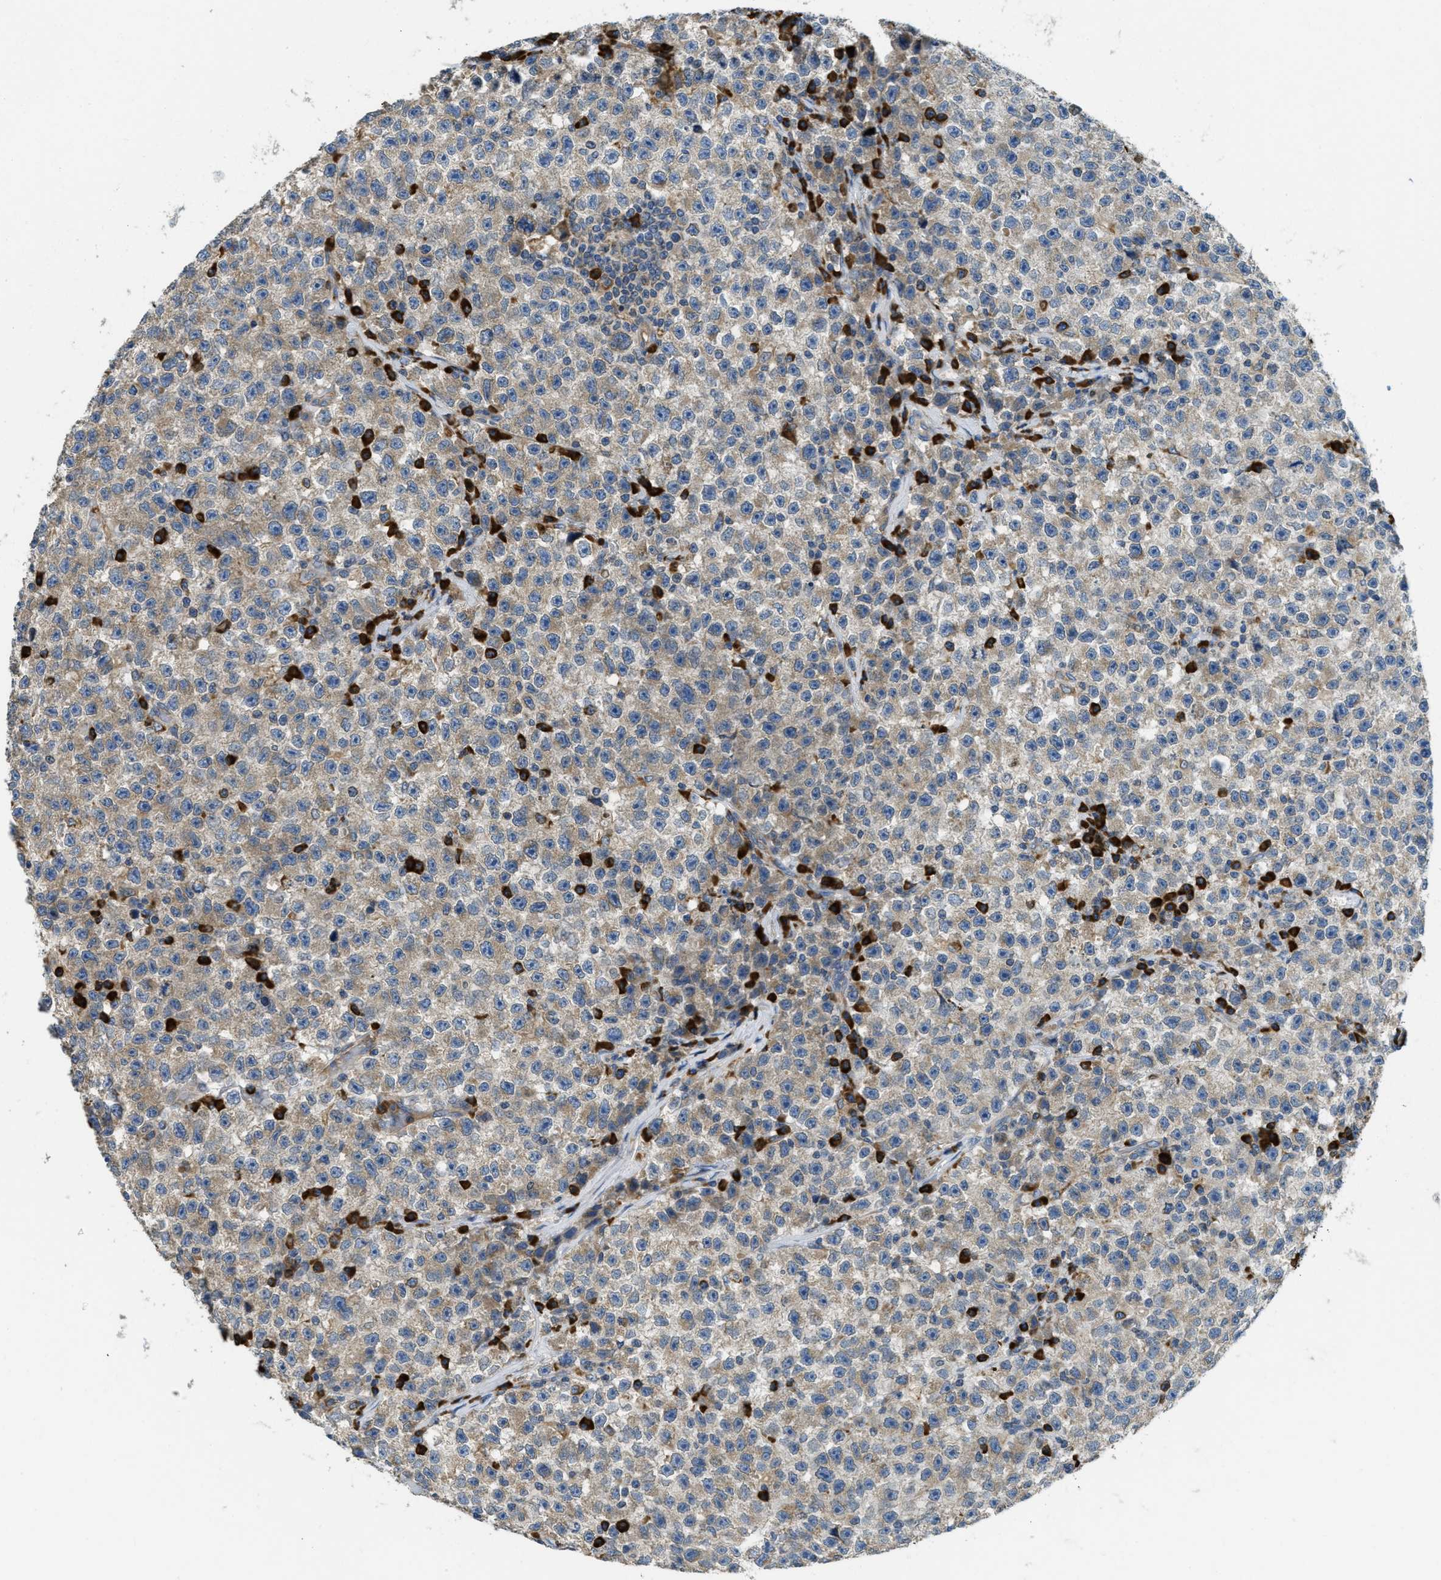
{"staining": {"intensity": "weak", "quantity": "25%-75%", "location": "cytoplasmic/membranous"}, "tissue": "testis cancer", "cell_type": "Tumor cells", "image_type": "cancer", "snomed": [{"axis": "morphology", "description": "Seminoma, NOS"}, {"axis": "topography", "description": "Testis"}], "caption": "Protein analysis of testis cancer tissue demonstrates weak cytoplasmic/membranous expression in approximately 25%-75% of tumor cells.", "gene": "SSR1", "patient": {"sex": "male", "age": 22}}